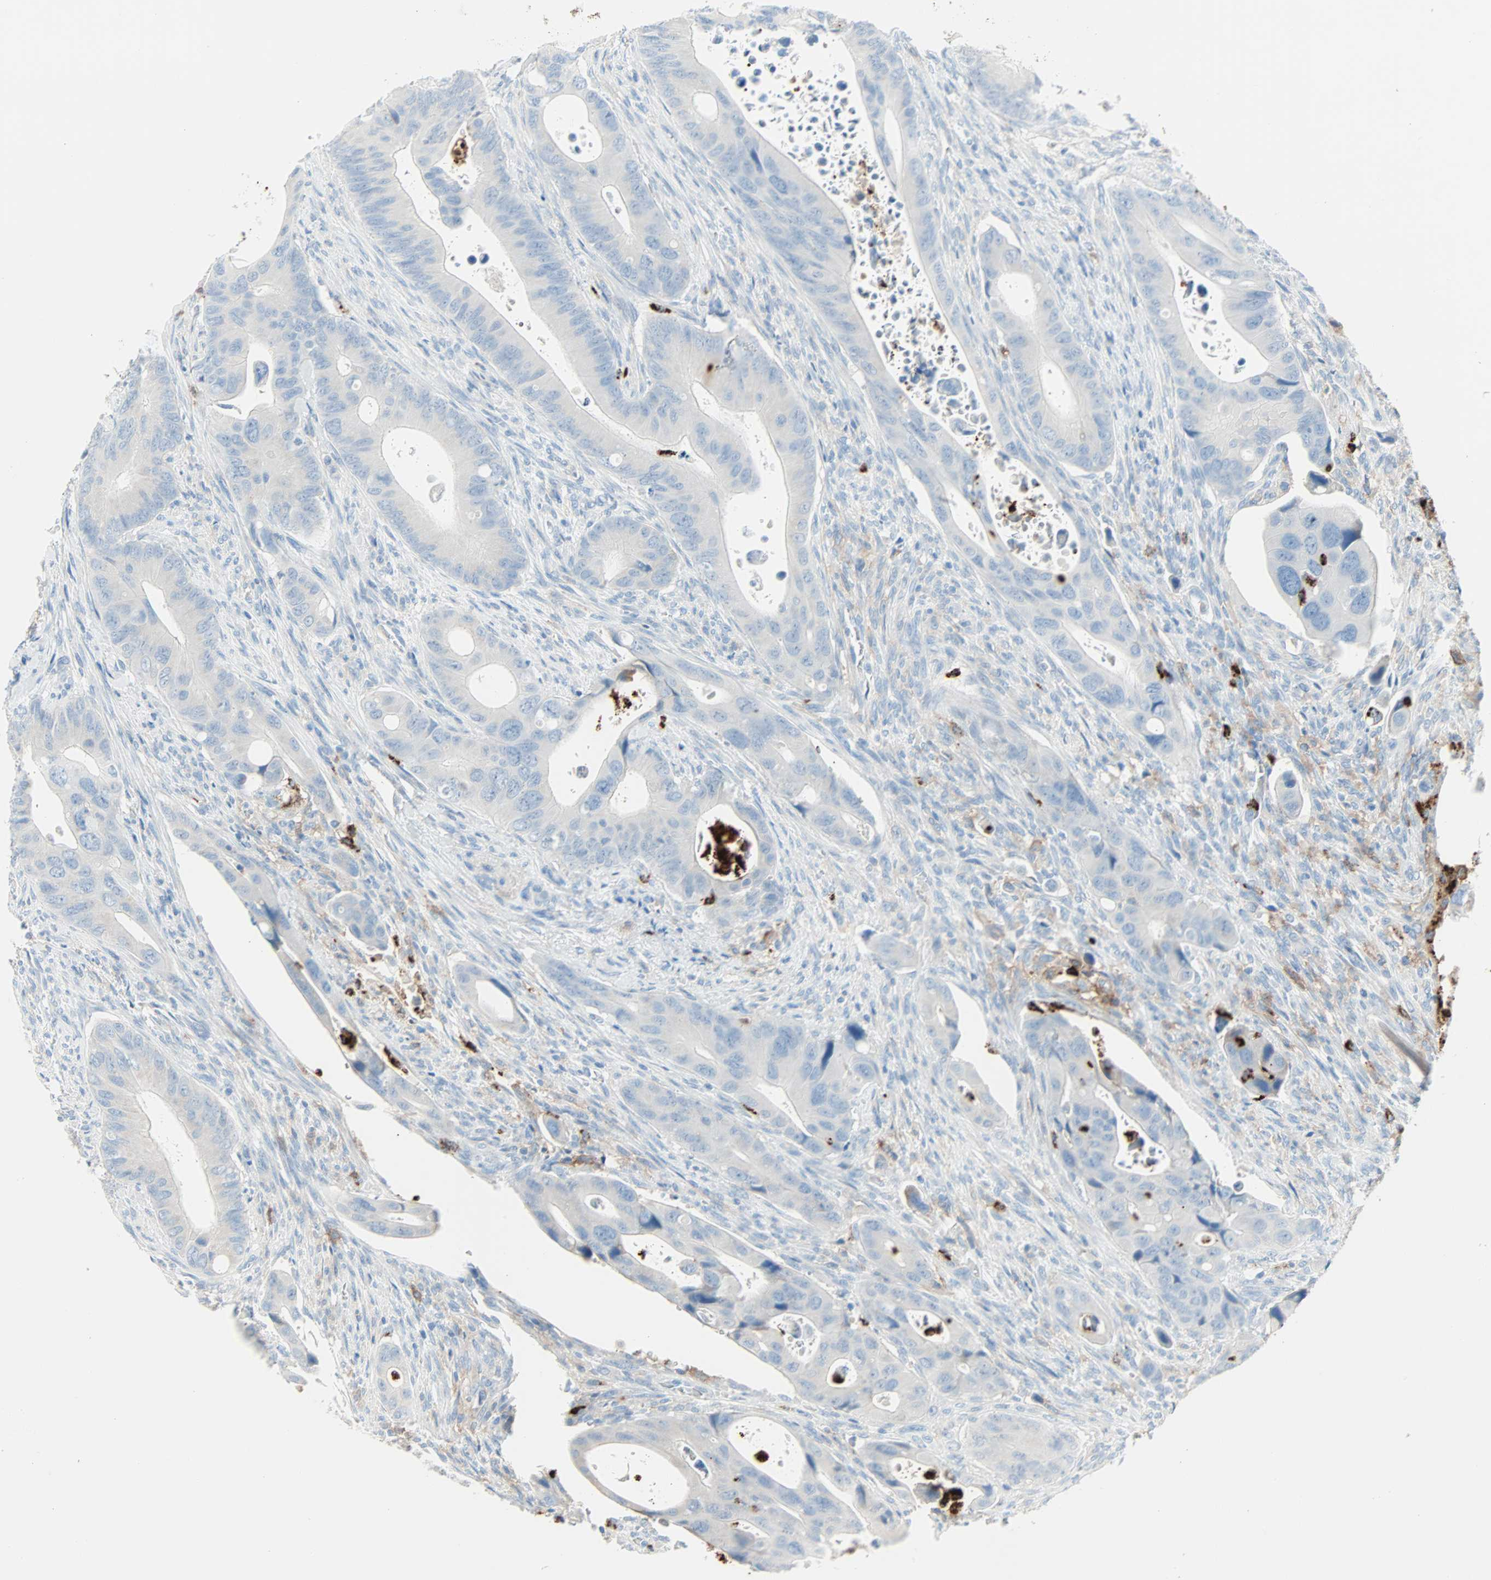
{"staining": {"intensity": "negative", "quantity": "none", "location": "none"}, "tissue": "colorectal cancer", "cell_type": "Tumor cells", "image_type": "cancer", "snomed": [{"axis": "morphology", "description": "Adenocarcinoma, NOS"}, {"axis": "topography", "description": "Rectum"}], "caption": "An IHC photomicrograph of colorectal adenocarcinoma is shown. There is no staining in tumor cells of colorectal adenocarcinoma.", "gene": "CLEC4A", "patient": {"sex": "female", "age": 57}}